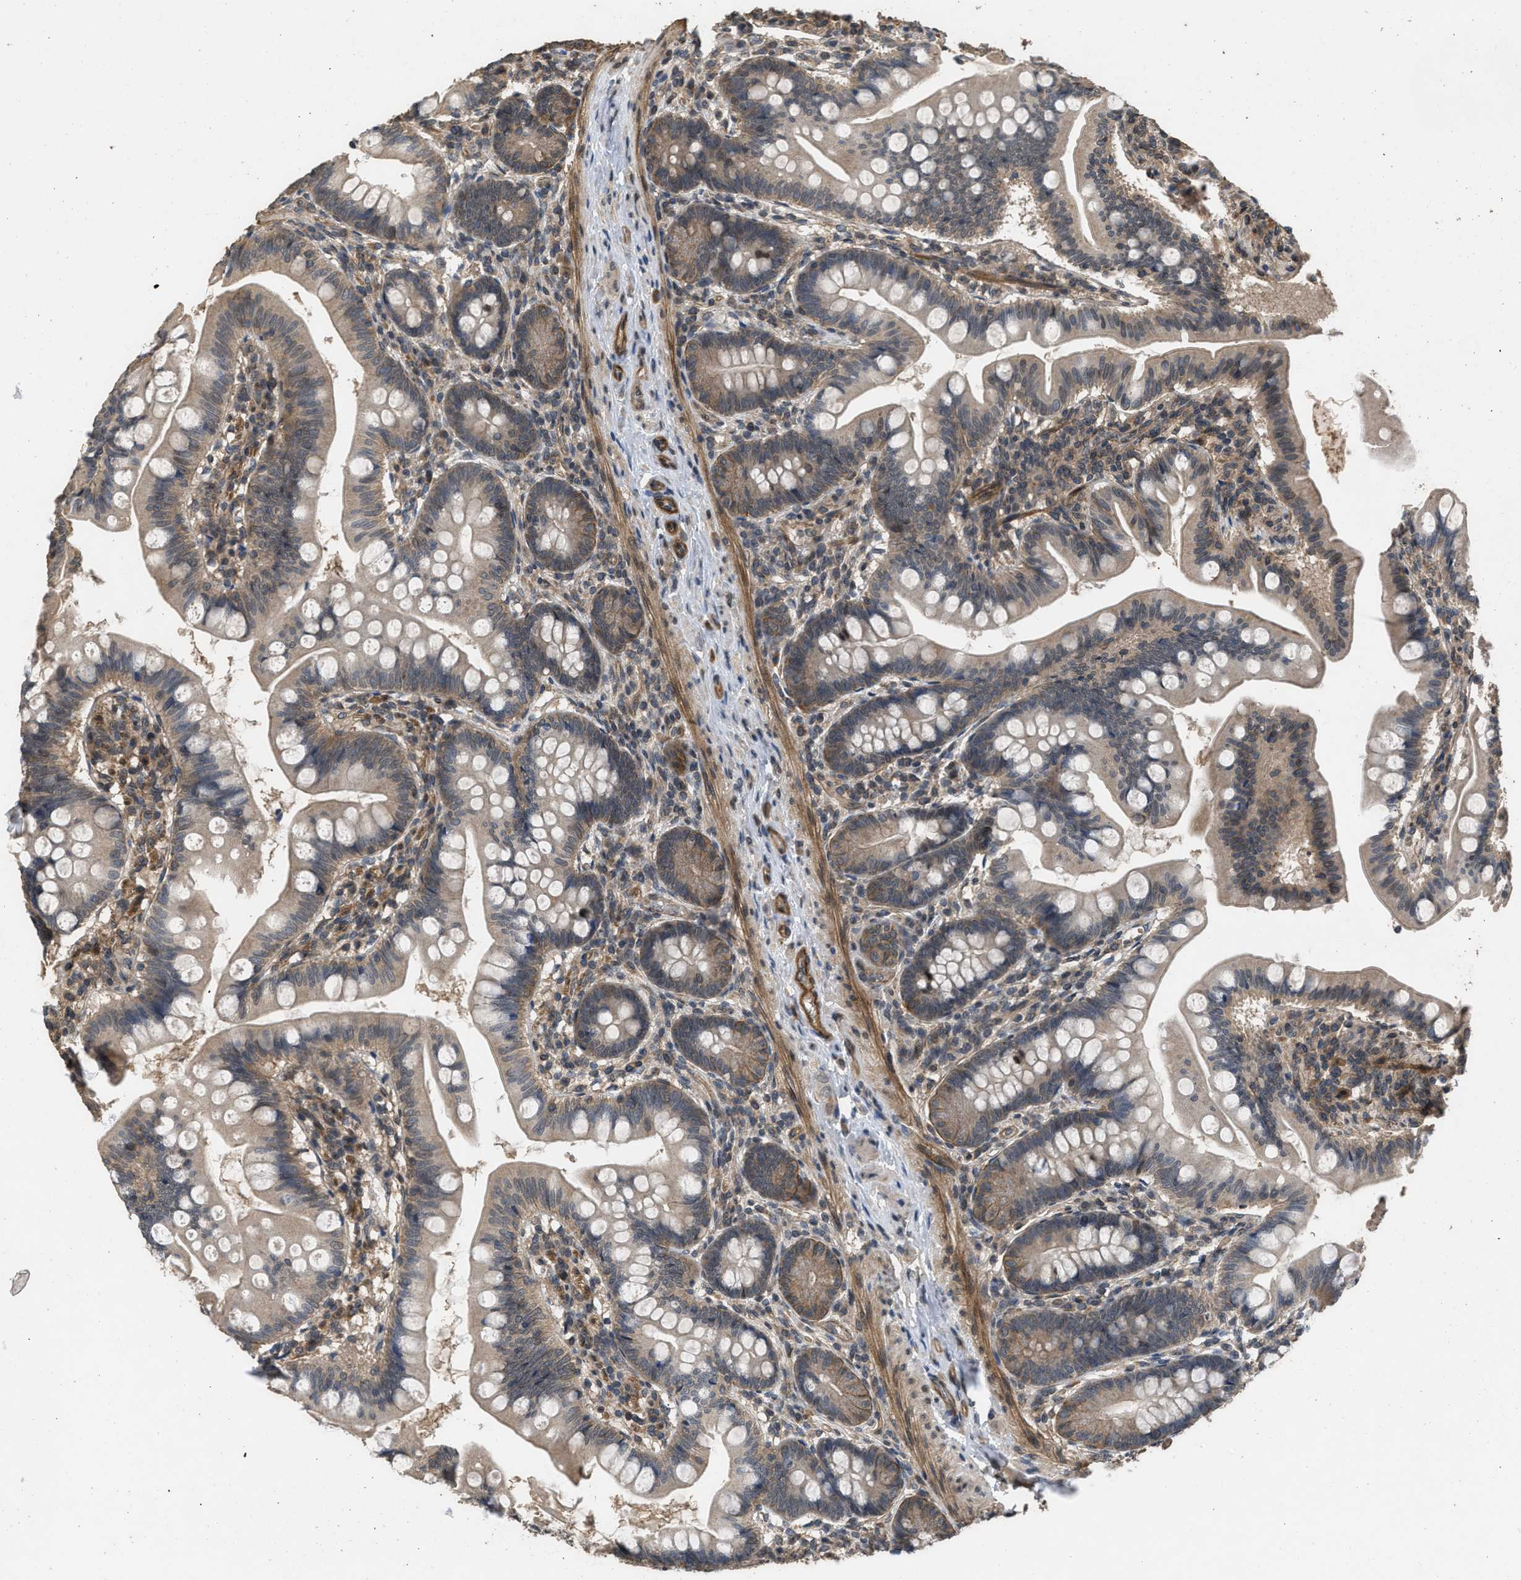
{"staining": {"intensity": "moderate", "quantity": ">75%", "location": "cytoplasmic/membranous"}, "tissue": "small intestine", "cell_type": "Glandular cells", "image_type": "normal", "snomed": [{"axis": "morphology", "description": "Normal tissue, NOS"}, {"axis": "topography", "description": "Small intestine"}], "caption": "Immunohistochemical staining of normal small intestine shows >75% levels of moderate cytoplasmic/membranous protein expression in approximately >75% of glandular cells.", "gene": "UTRN", "patient": {"sex": "male", "age": 7}}